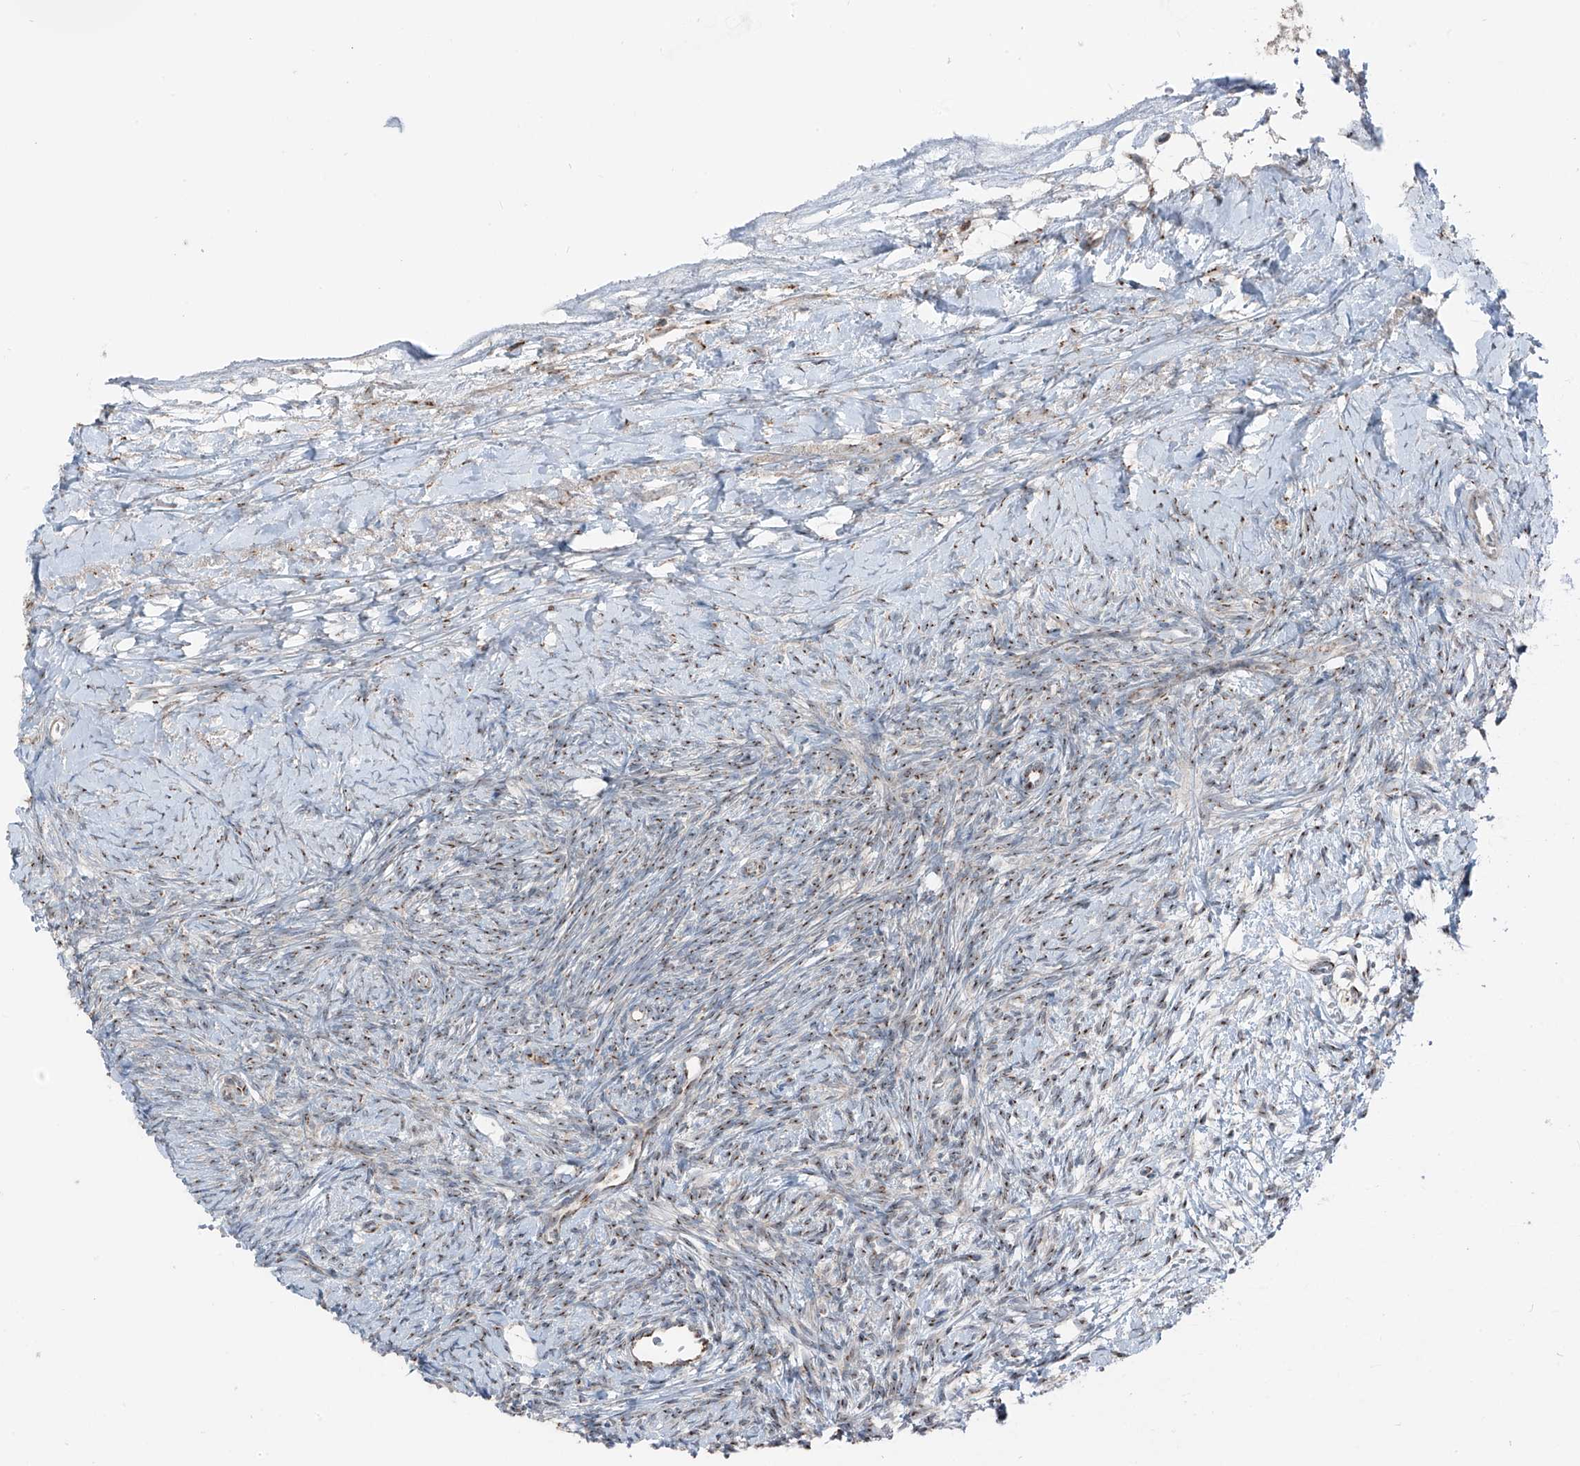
{"staining": {"intensity": "moderate", "quantity": ">75%", "location": "cytoplasmic/membranous"}, "tissue": "ovary", "cell_type": "Ovarian stroma cells", "image_type": "normal", "snomed": [{"axis": "morphology", "description": "Normal tissue, NOS"}, {"axis": "morphology", "description": "Developmental malformation"}, {"axis": "topography", "description": "Ovary"}], "caption": "High-magnification brightfield microscopy of unremarkable ovary stained with DAB (brown) and counterstained with hematoxylin (blue). ovarian stroma cells exhibit moderate cytoplasmic/membranous positivity is present in about>75% of cells.", "gene": "ERLEC1", "patient": {"sex": "female", "age": 39}}